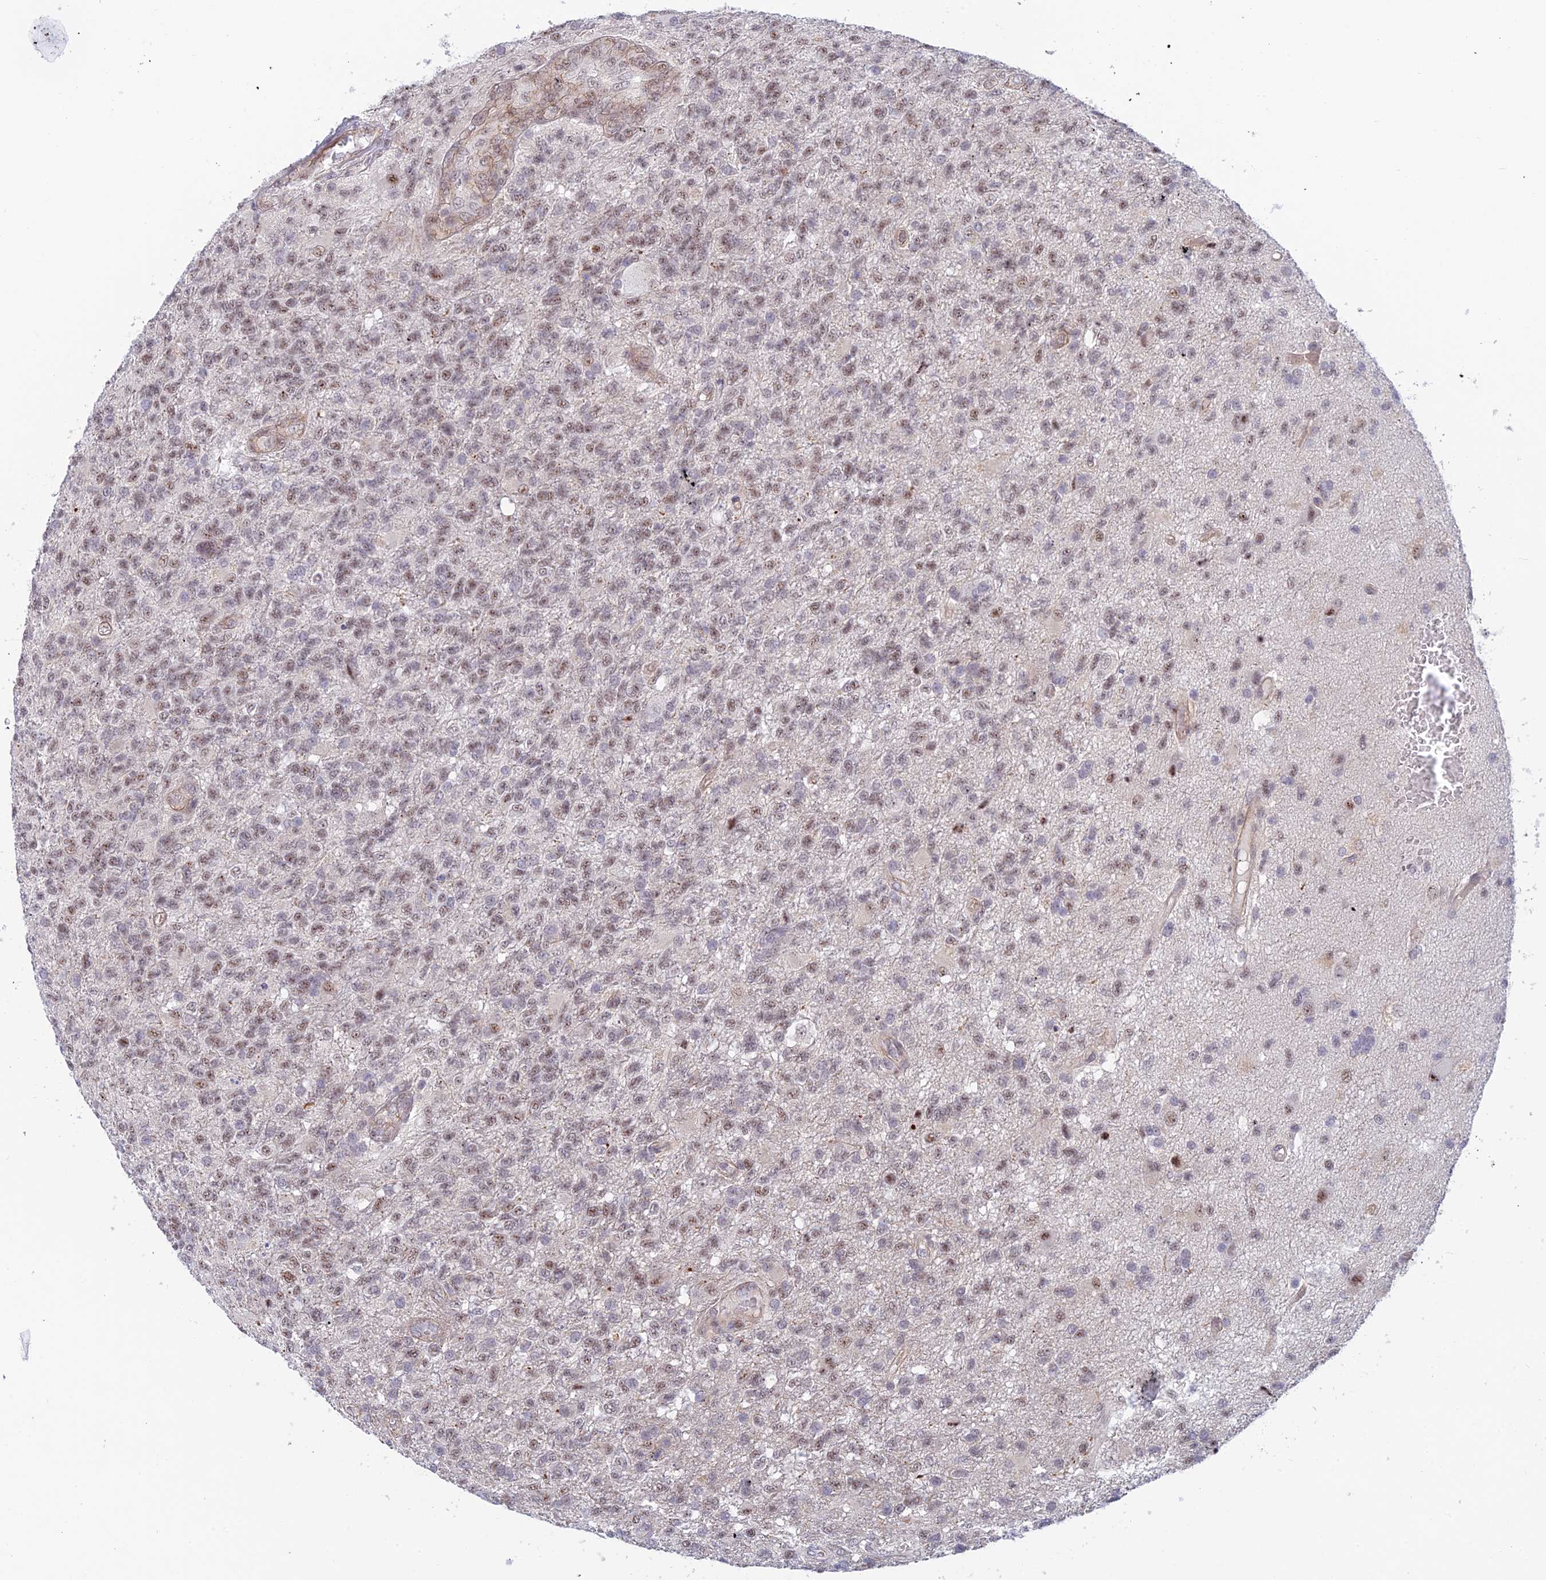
{"staining": {"intensity": "weak", "quantity": ">75%", "location": "nuclear"}, "tissue": "glioma", "cell_type": "Tumor cells", "image_type": "cancer", "snomed": [{"axis": "morphology", "description": "Glioma, malignant, High grade"}, {"axis": "topography", "description": "Brain"}], "caption": "A histopathology image showing weak nuclear staining in about >75% of tumor cells in glioma, as visualized by brown immunohistochemical staining.", "gene": "CFAP92", "patient": {"sex": "male", "age": 56}}